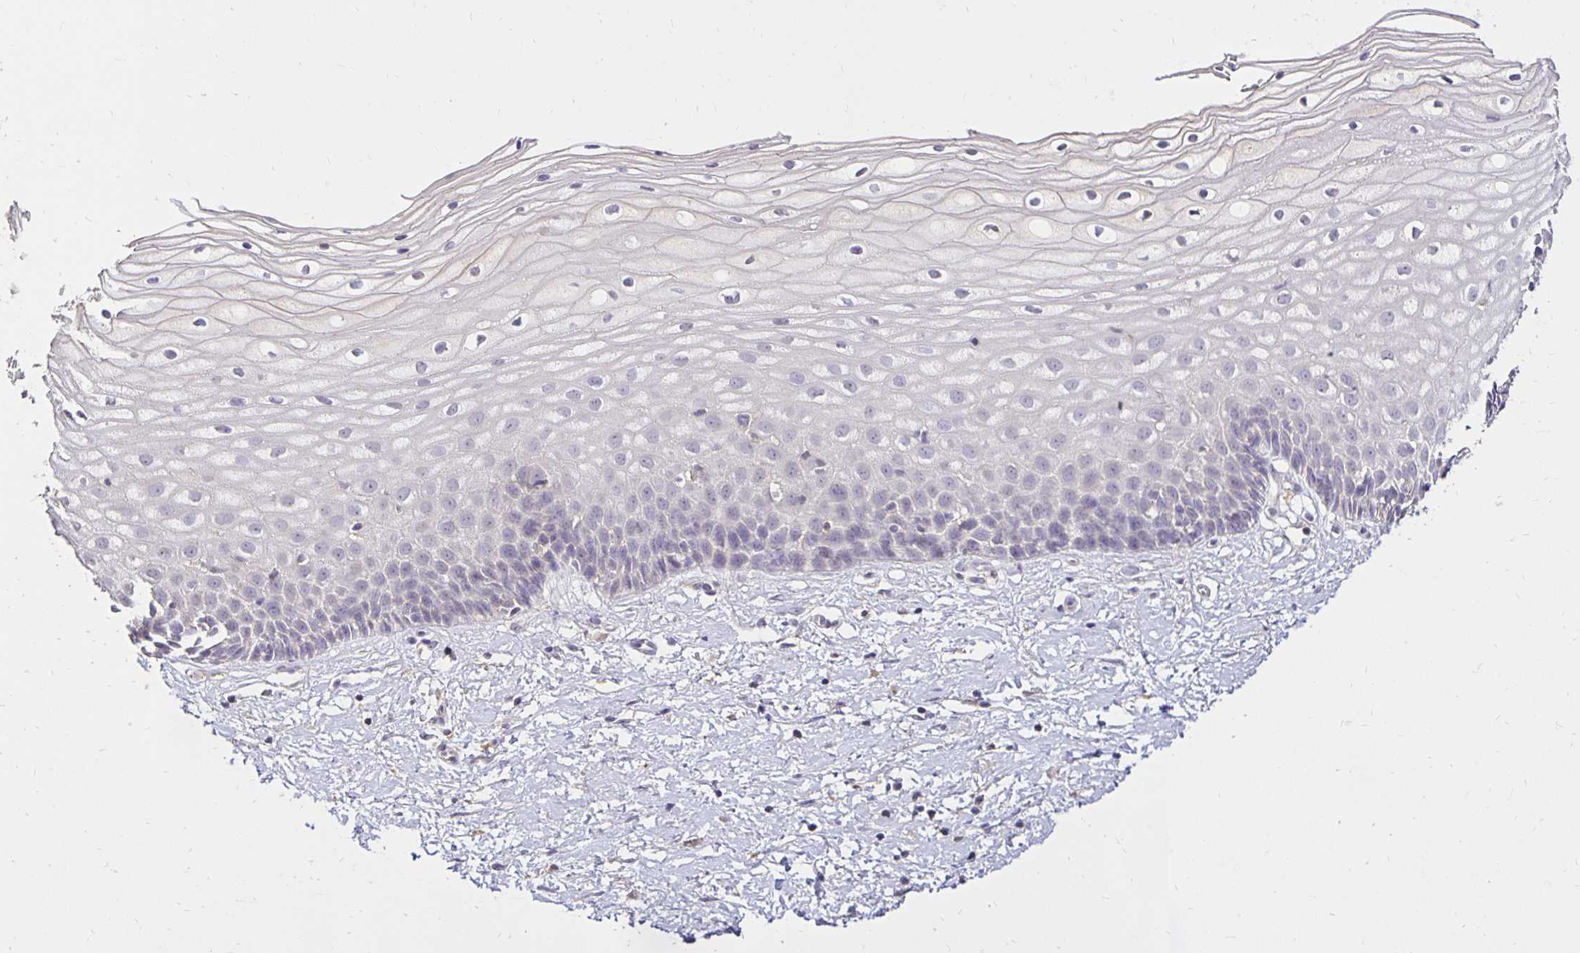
{"staining": {"intensity": "weak", "quantity": "<25%", "location": "cytoplasmic/membranous"}, "tissue": "cervix", "cell_type": "Glandular cells", "image_type": "normal", "snomed": [{"axis": "morphology", "description": "Normal tissue, NOS"}, {"axis": "topography", "description": "Cervix"}], "caption": "This is a photomicrograph of immunohistochemistry (IHC) staining of unremarkable cervix, which shows no positivity in glandular cells.", "gene": "PNPLA3", "patient": {"sex": "female", "age": 36}}